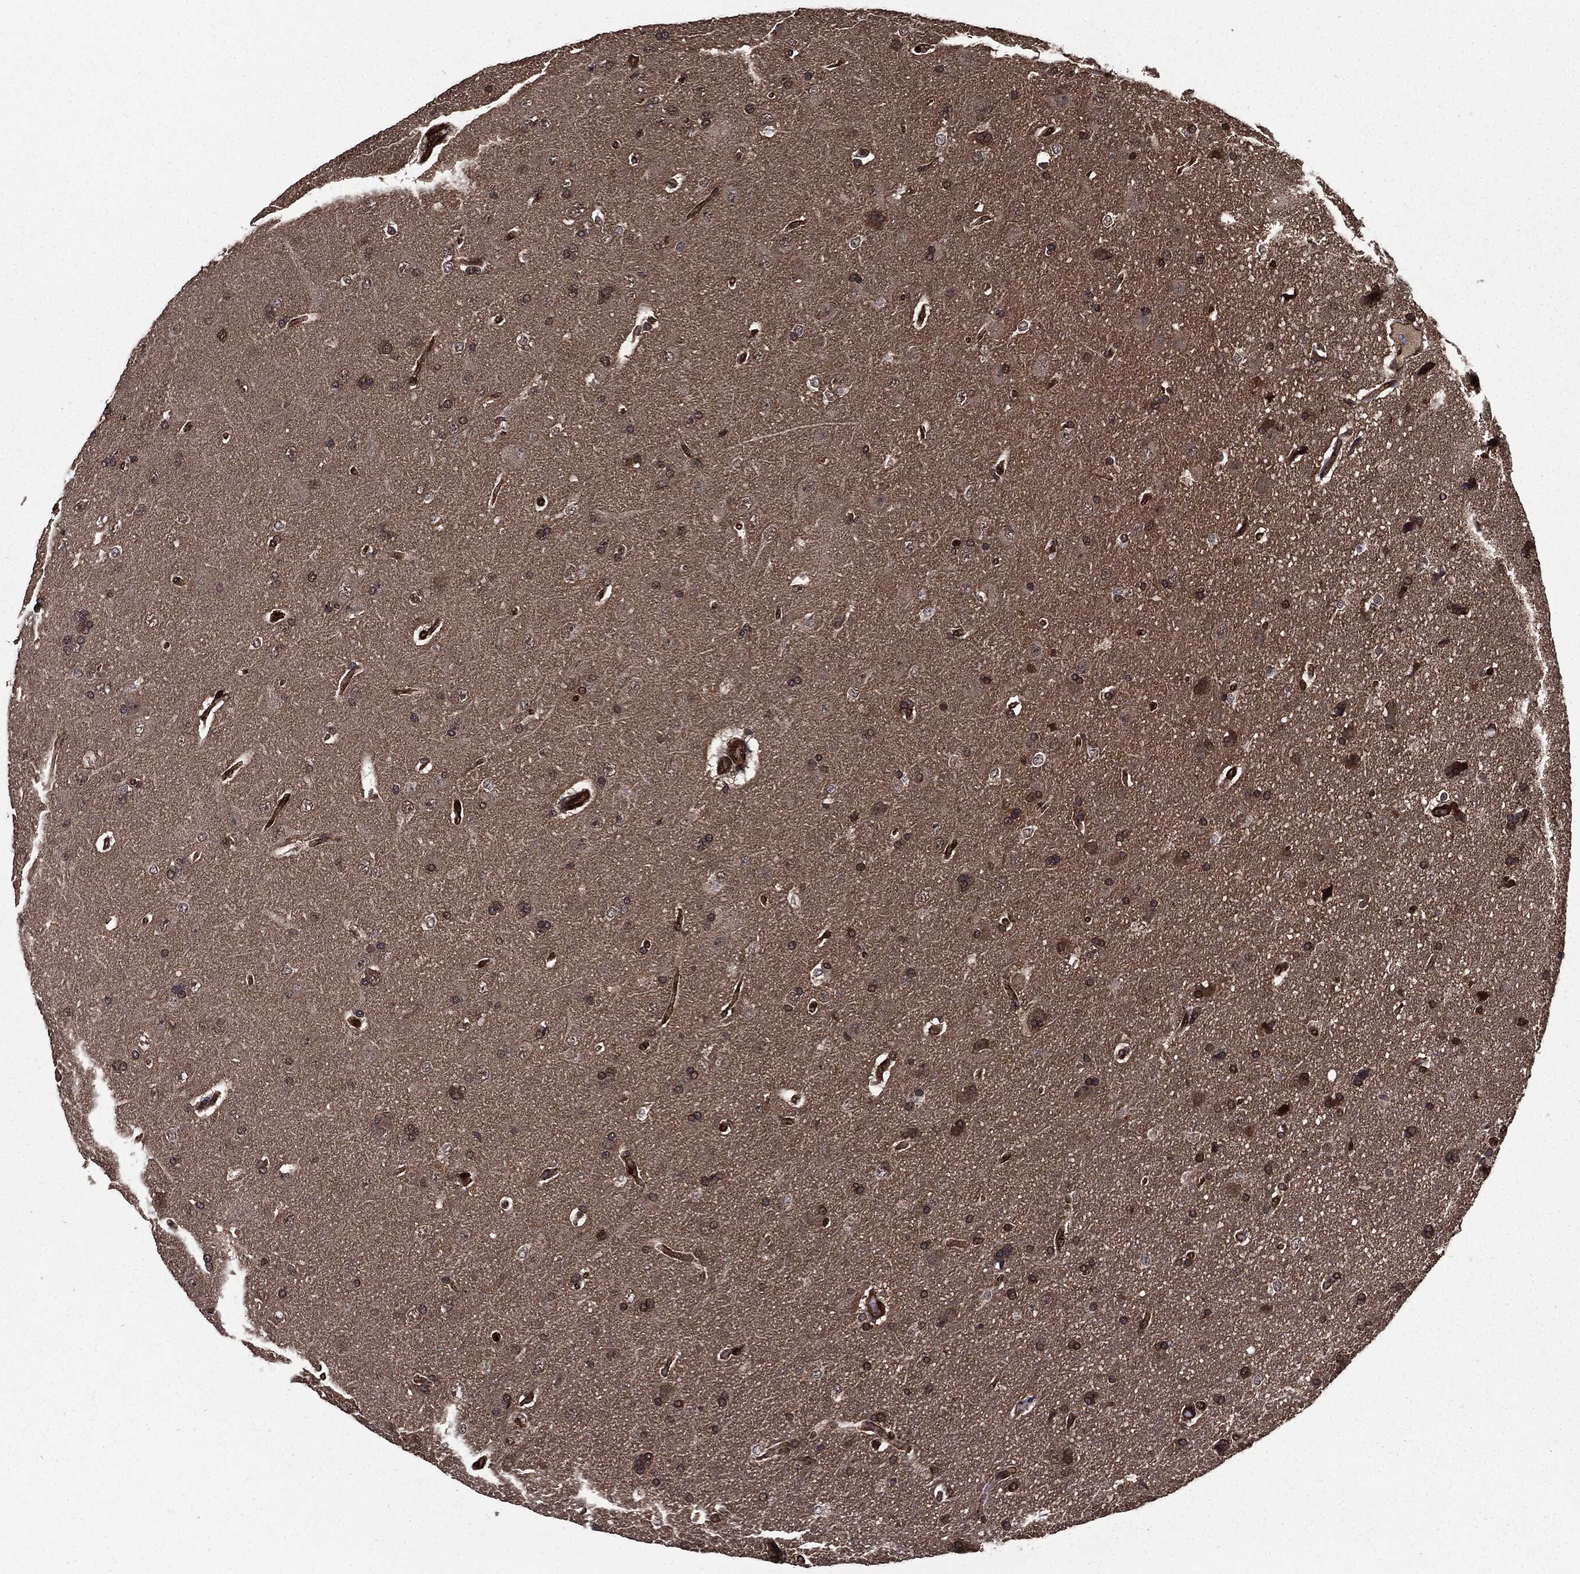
{"staining": {"intensity": "negative", "quantity": "none", "location": "none"}, "tissue": "glioma", "cell_type": "Tumor cells", "image_type": "cancer", "snomed": [{"axis": "morphology", "description": "Glioma, malignant, NOS"}, {"axis": "topography", "description": "Cerebral cortex"}], "caption": "Human glioma (malignant) stained for a protein using IHC reveals no expression in tumor cells.", "gene": "PTPA", "patient": {"sex": "male", "age": 58}}